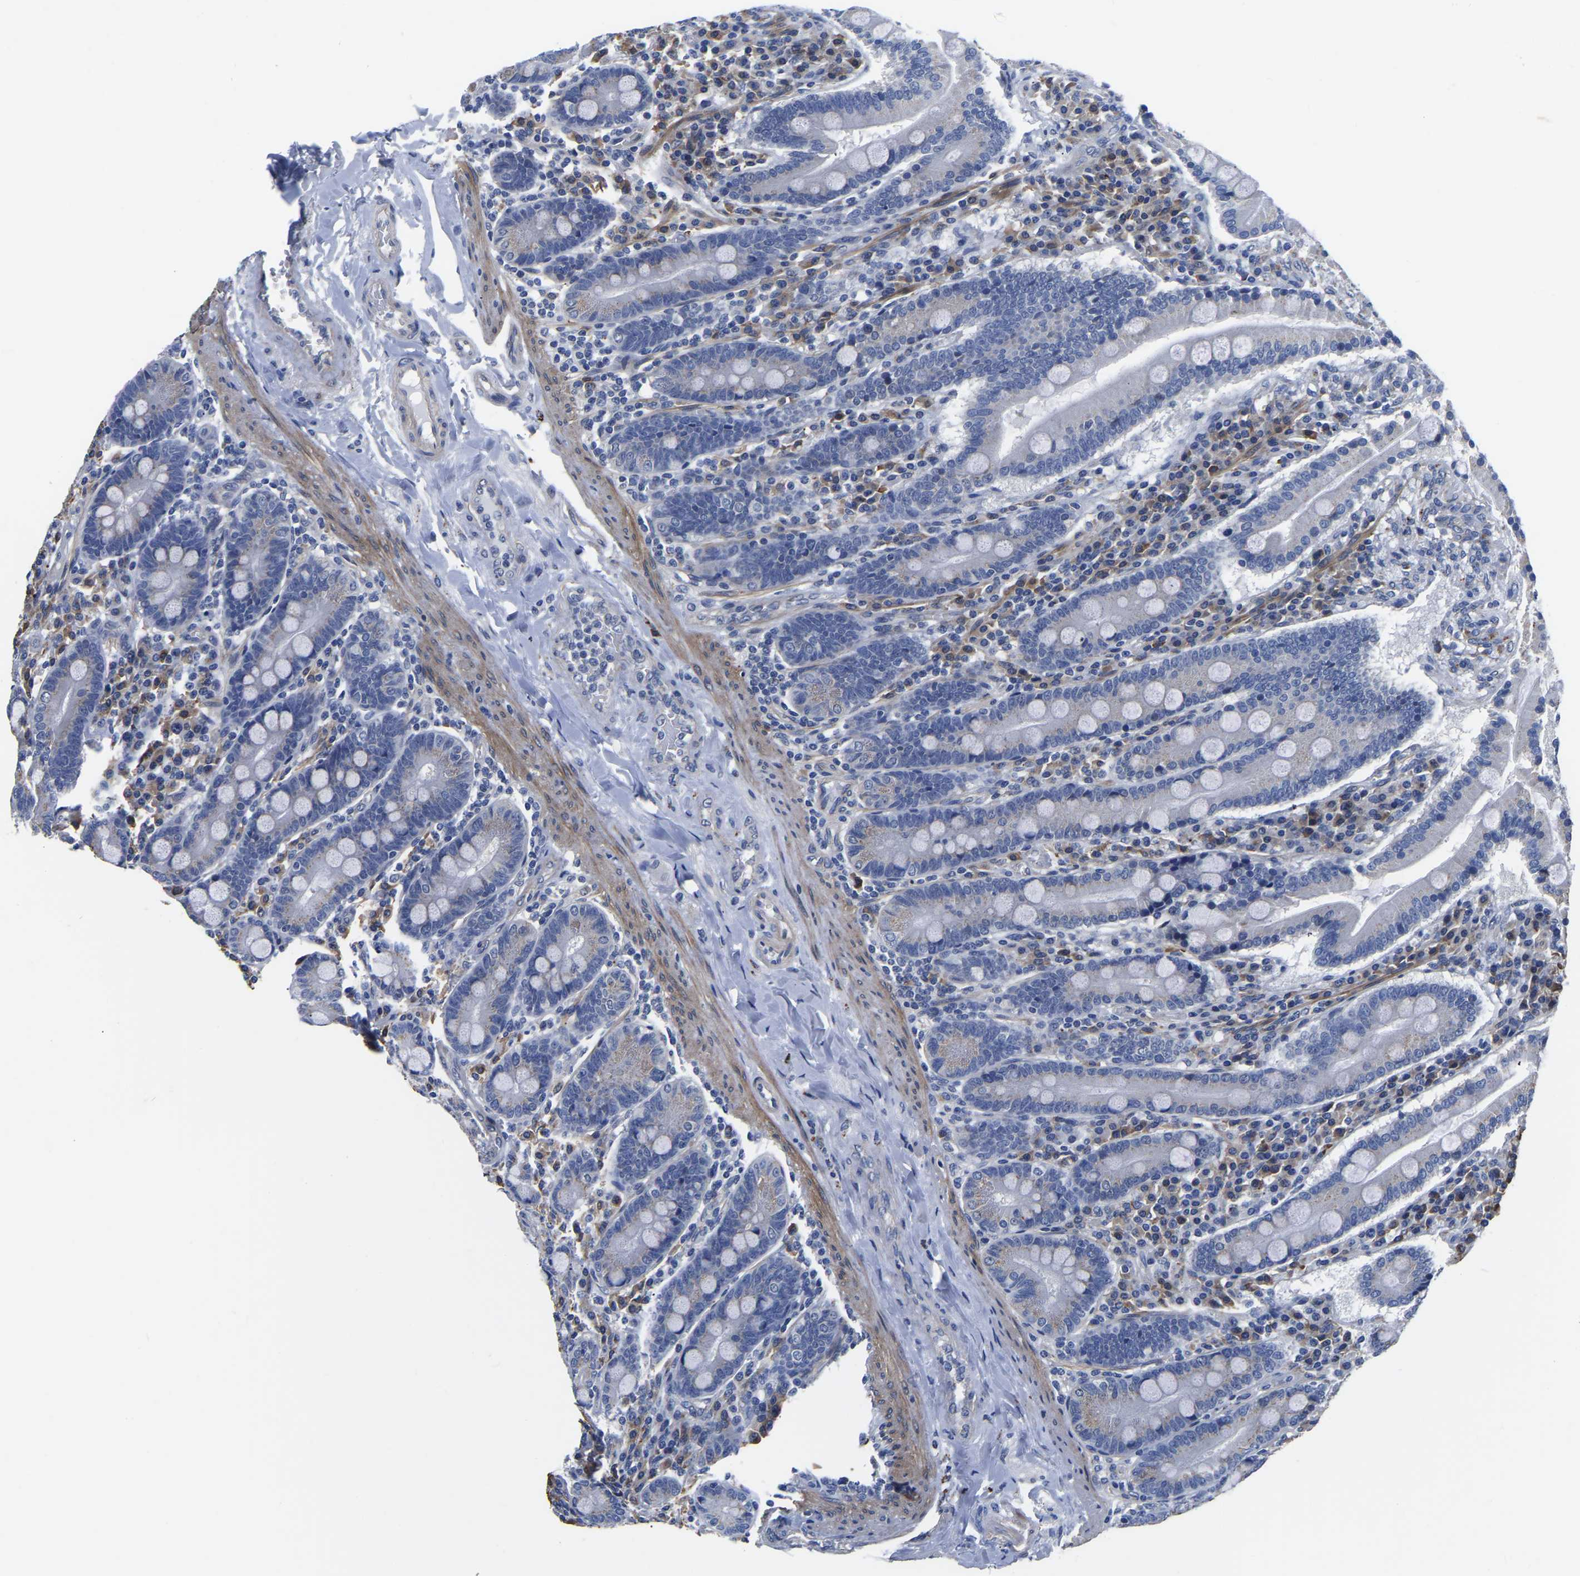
{"staining": {"intensity": "negative", "quantity": "none", "location": "none"}, "tissue": "duodenum", "cell_type": "Glandular cells", "image_type": "normal", "snomed": [{"axis": "morphology", "description": "Normal tissue, NOS"}, {"axis": "topography", "description": "Duodenum"}], "caption": "Immunohistochemistry of benign duodenum shows no positivity in glandular cells.", "gene": "PDLIM7", "patient": {"sex": "male", "age": 50}}